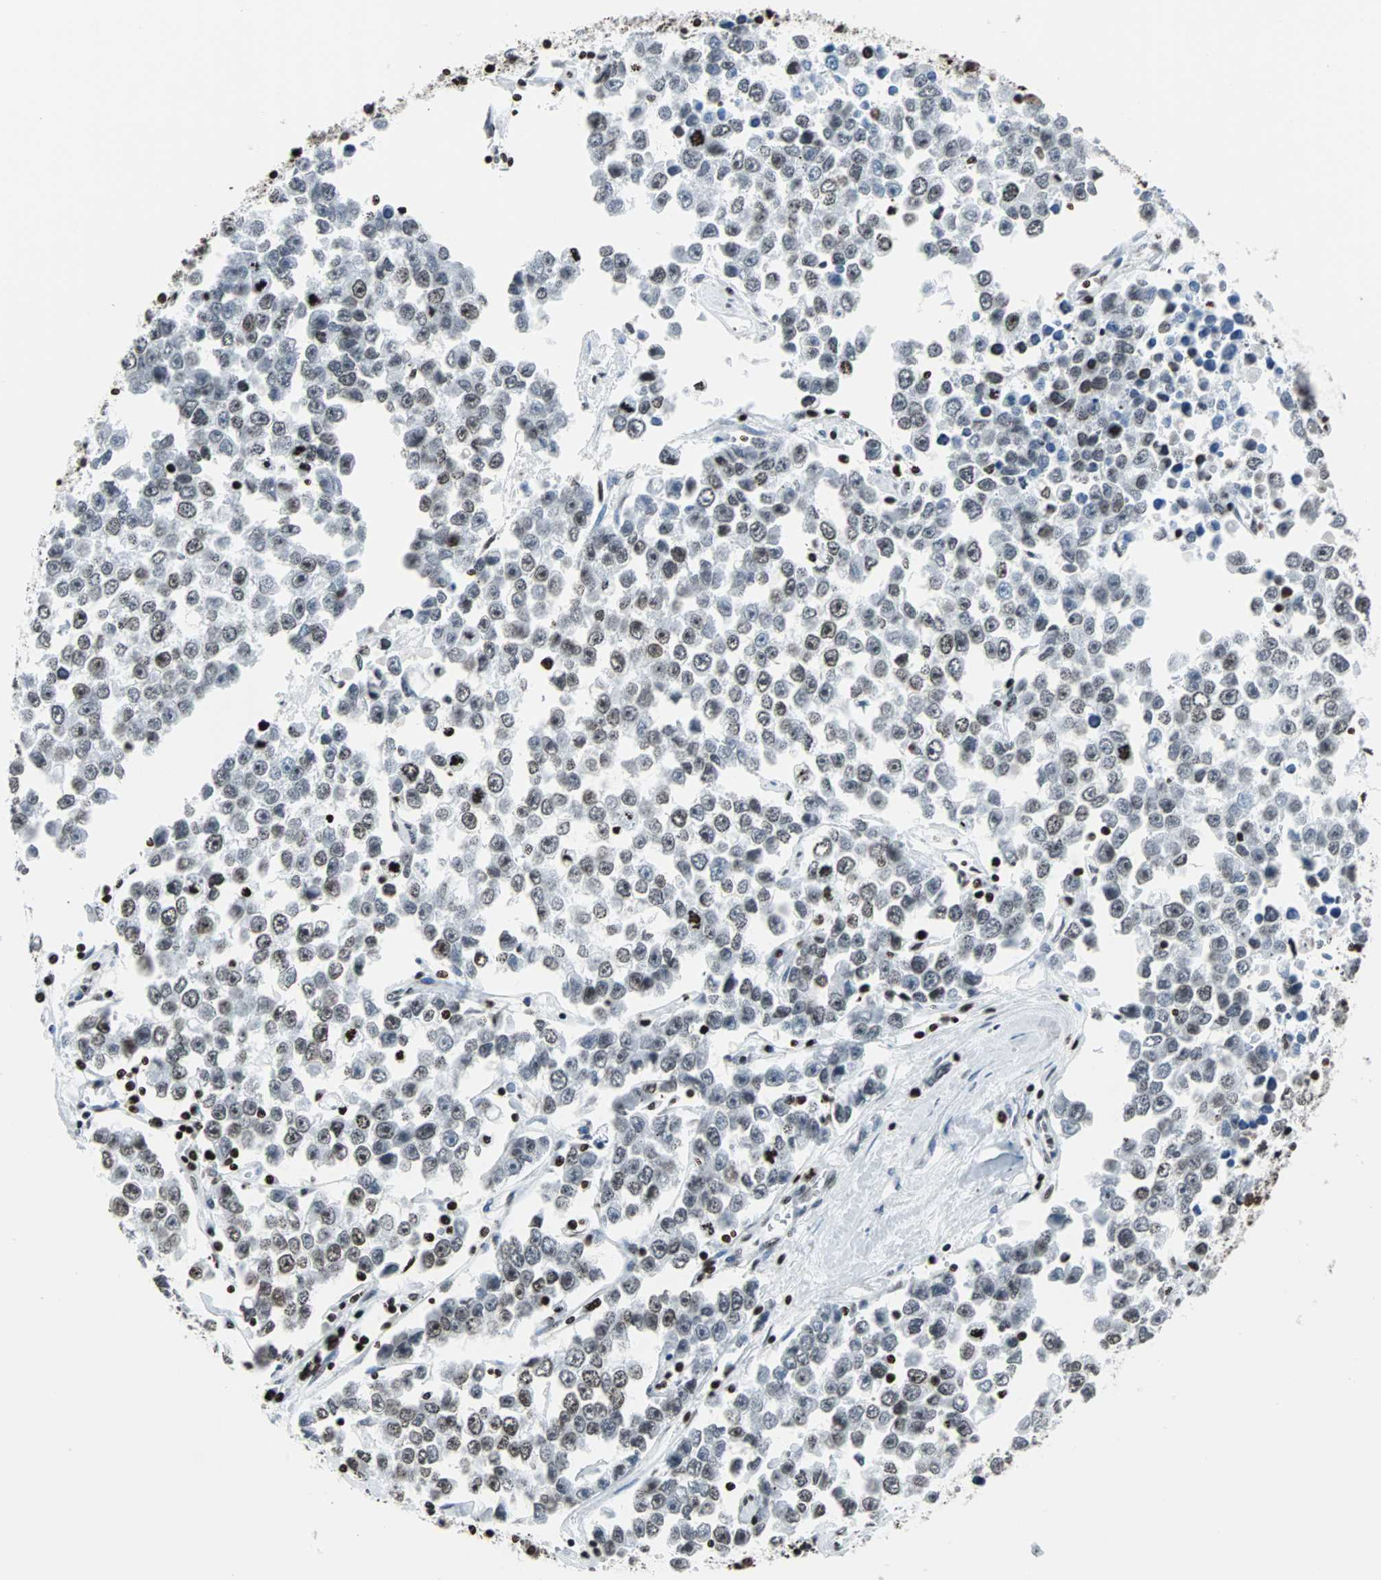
{"staining": {"intensity": "moderate", "quantity": ">75%", "location": "nuclear"}, "tissue": "testis cancer", "cell_type": "Tumor cells", "image_type": "cancer", "snomed": [{"axis": "morphology", "description": "Seminoma, NOS"}, {"axis": "morphology", "description": "Carcinoma, Embryonal, NOS"}, {"axis": "topography", "description": "Testis"}], "caption": "Testis embryonal carcinoma was stained to show a protein in brown. There is medium levels of moderate nuclear expression in approximately >75% of tumor cells.", "gene": "H2BC18", "patient": {"sex": "male", "age": 52}}